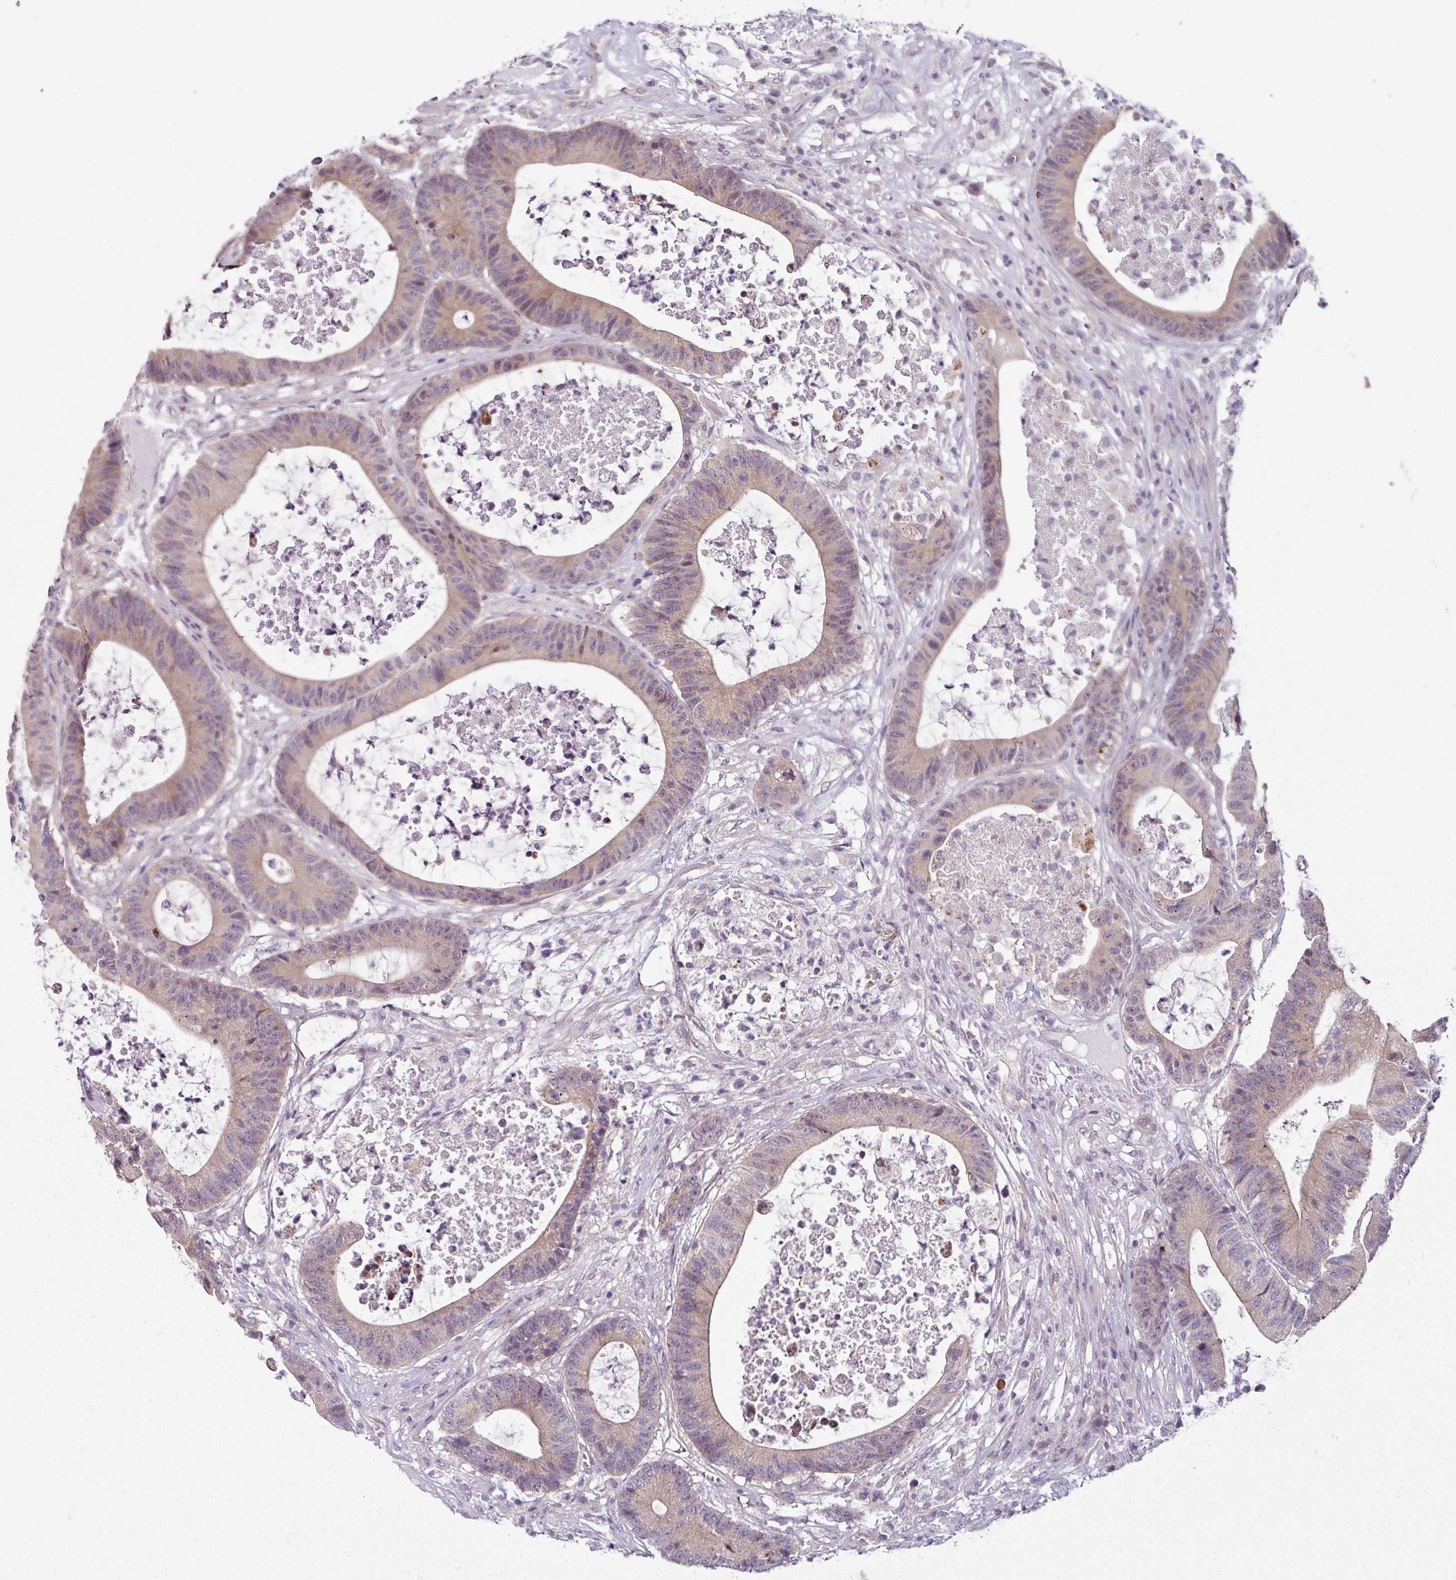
{"staining": {"intensity": "weak", "quantity": ">75%", "location": "cytoplasmic/membranous"}, "tissue": "colorectal cancer", "cell_type": "Tumor cells", "image_type": "cancer", "snomed": [{"axis": "morphology", "description": "Adenocarcinoma, NOS"}, {"axis": "topography", "description": "Colon"}], "caption": "Protein staining shows weak cytoplasmic/membranous positivity in about >75% of tumor cells in adenocarcinoma (colorectal). Using DAB (brown) and hematoxylin (blue) stains, captured at high magnification using brightfield microscopy.", "gene": "DERPC", "patient": {"sex": "female", "age": 84}}